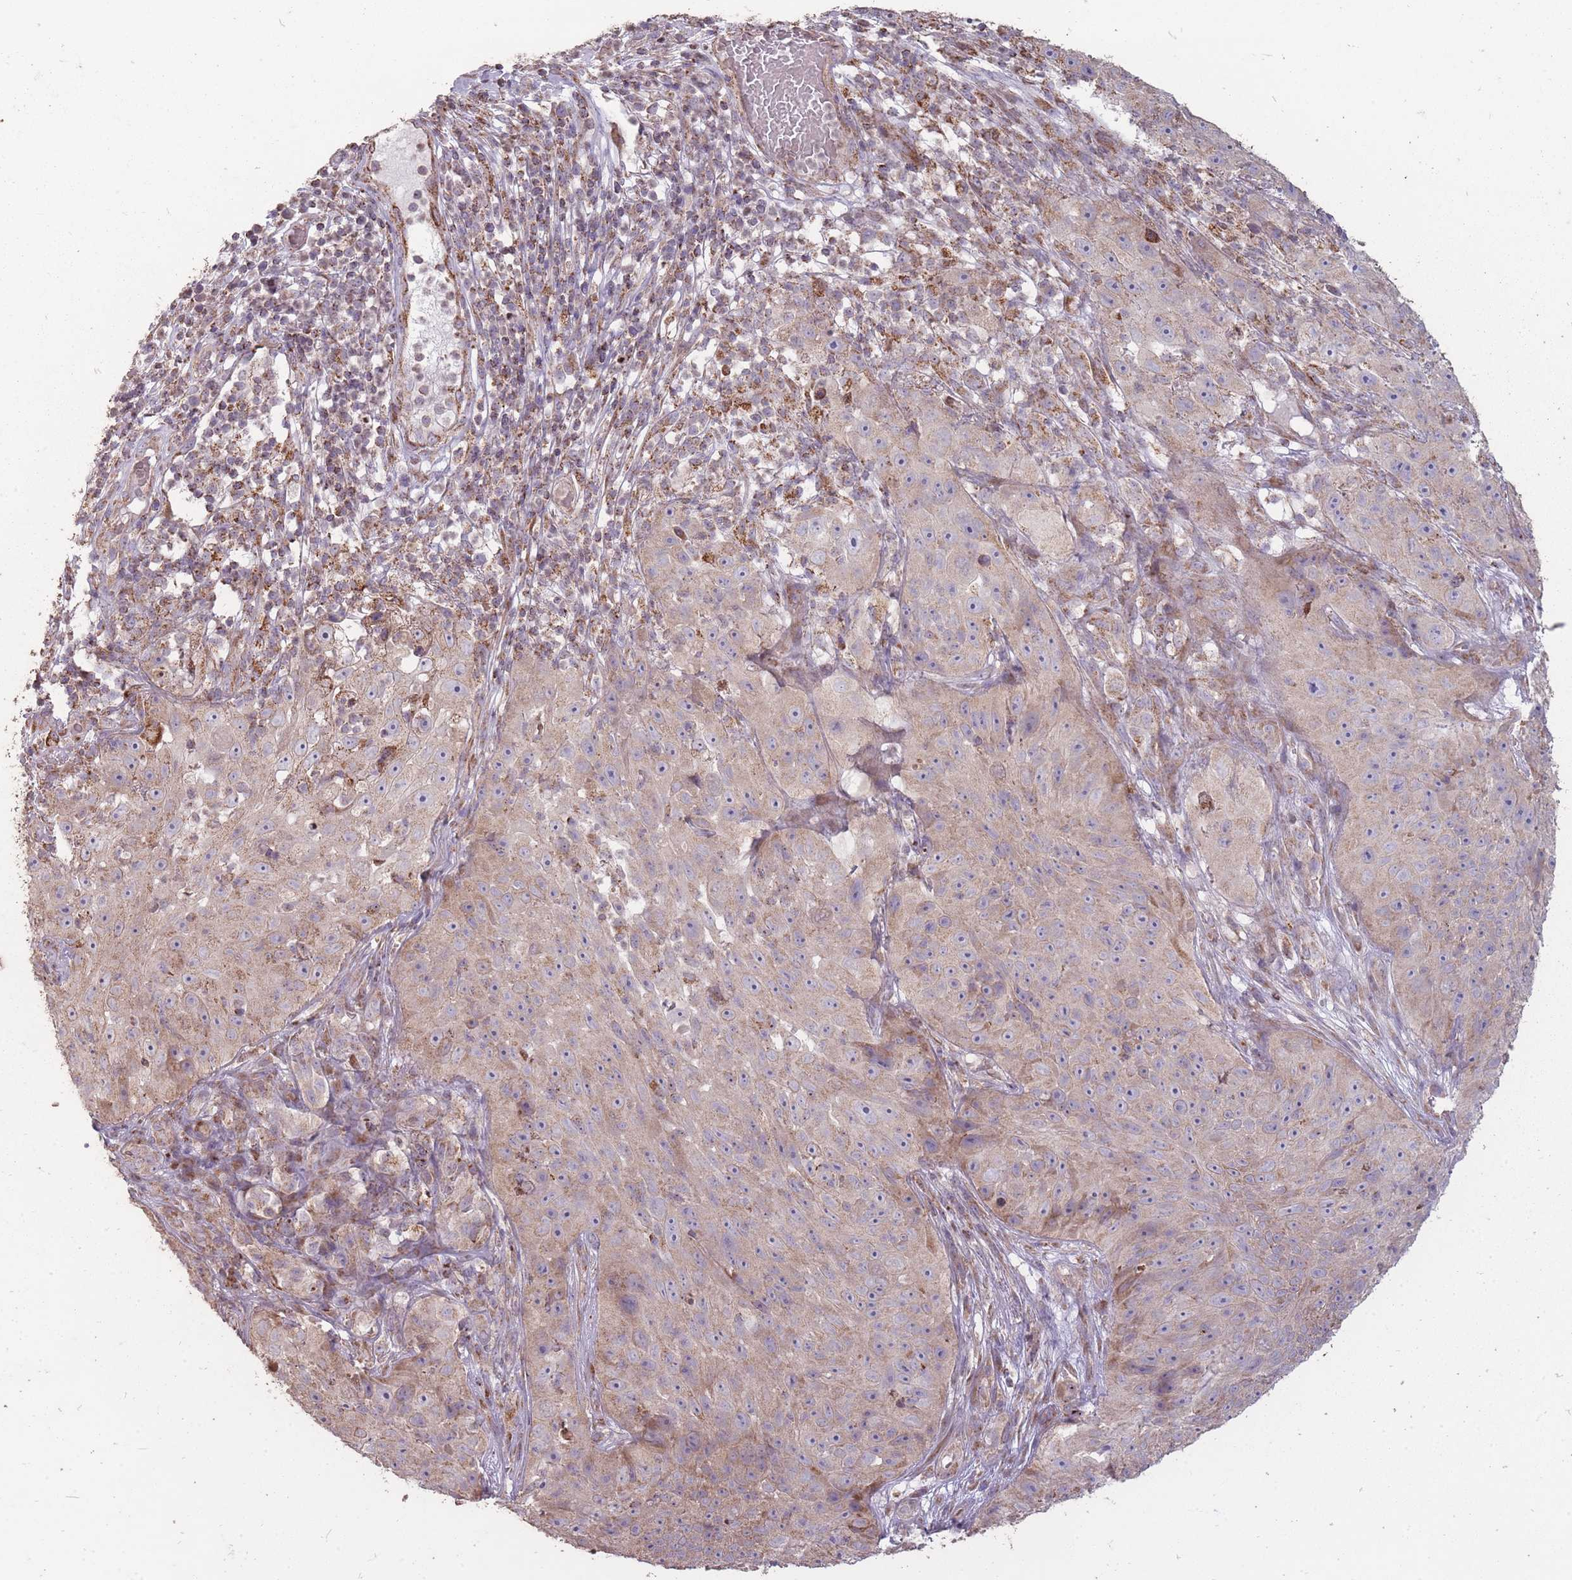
{"staining": {"intensity": "moderate", "quantity": "25%-75%", "location": "cytoplasmic/membranous"}, "tissue": "skin cancer", "cell_type": "Tumor cells", "image_type": "cancer", "snomed": [{"axis": "morphology", "description": "Squamous cell carcinoma, NOS"}, {"axis": "topography", "description": "Skin"}], "caption": "Human skin squamous cell carcinoma stained for a protein (brown) displays moderate cytoplasmic/membranous positive positivity in about 25%-75% of tumor cells.", "gene": "CNOT8", "patient": {"sex": "female", "age": 87}}